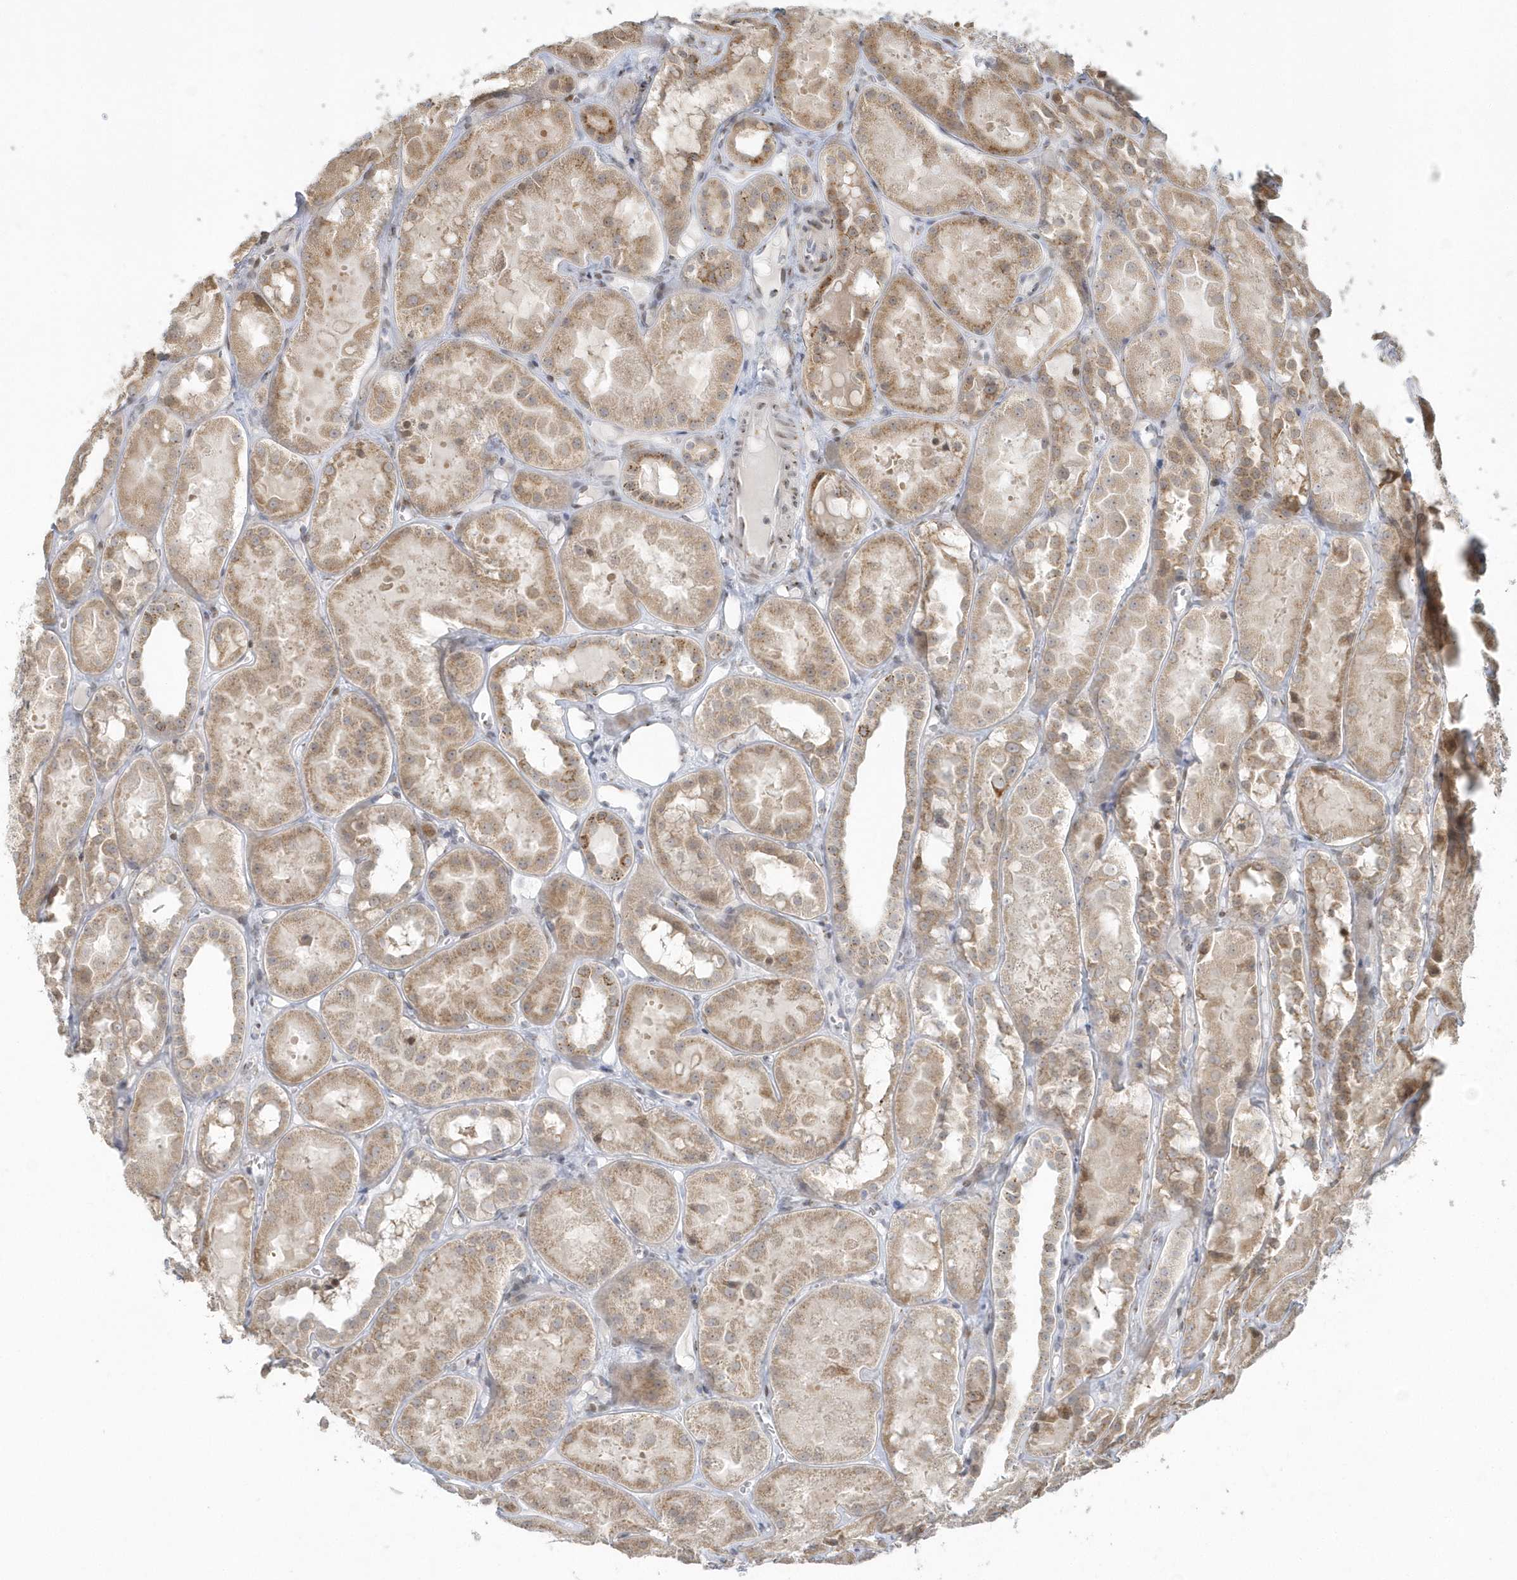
{"staining": {"intensity": "weak", "quantity": "25%-75%", "location": "cytoplasmic/membranous"}, "tissue": "kidney", "cell_type": "Cells in glomeruli", "image_type": "normal", "snomed": [{"axis": "morphology", "description": "Normal tissue, NOS"}, {"axis": "topography", "description": "Kidney"}], "caption": "A brown stain highlights weak cytoplasmic/membranous staining of a protein in cells in glomeruli of normal human kidney.", "gene": "DHFR", "patient": {"sex": "male", "age": 16}}